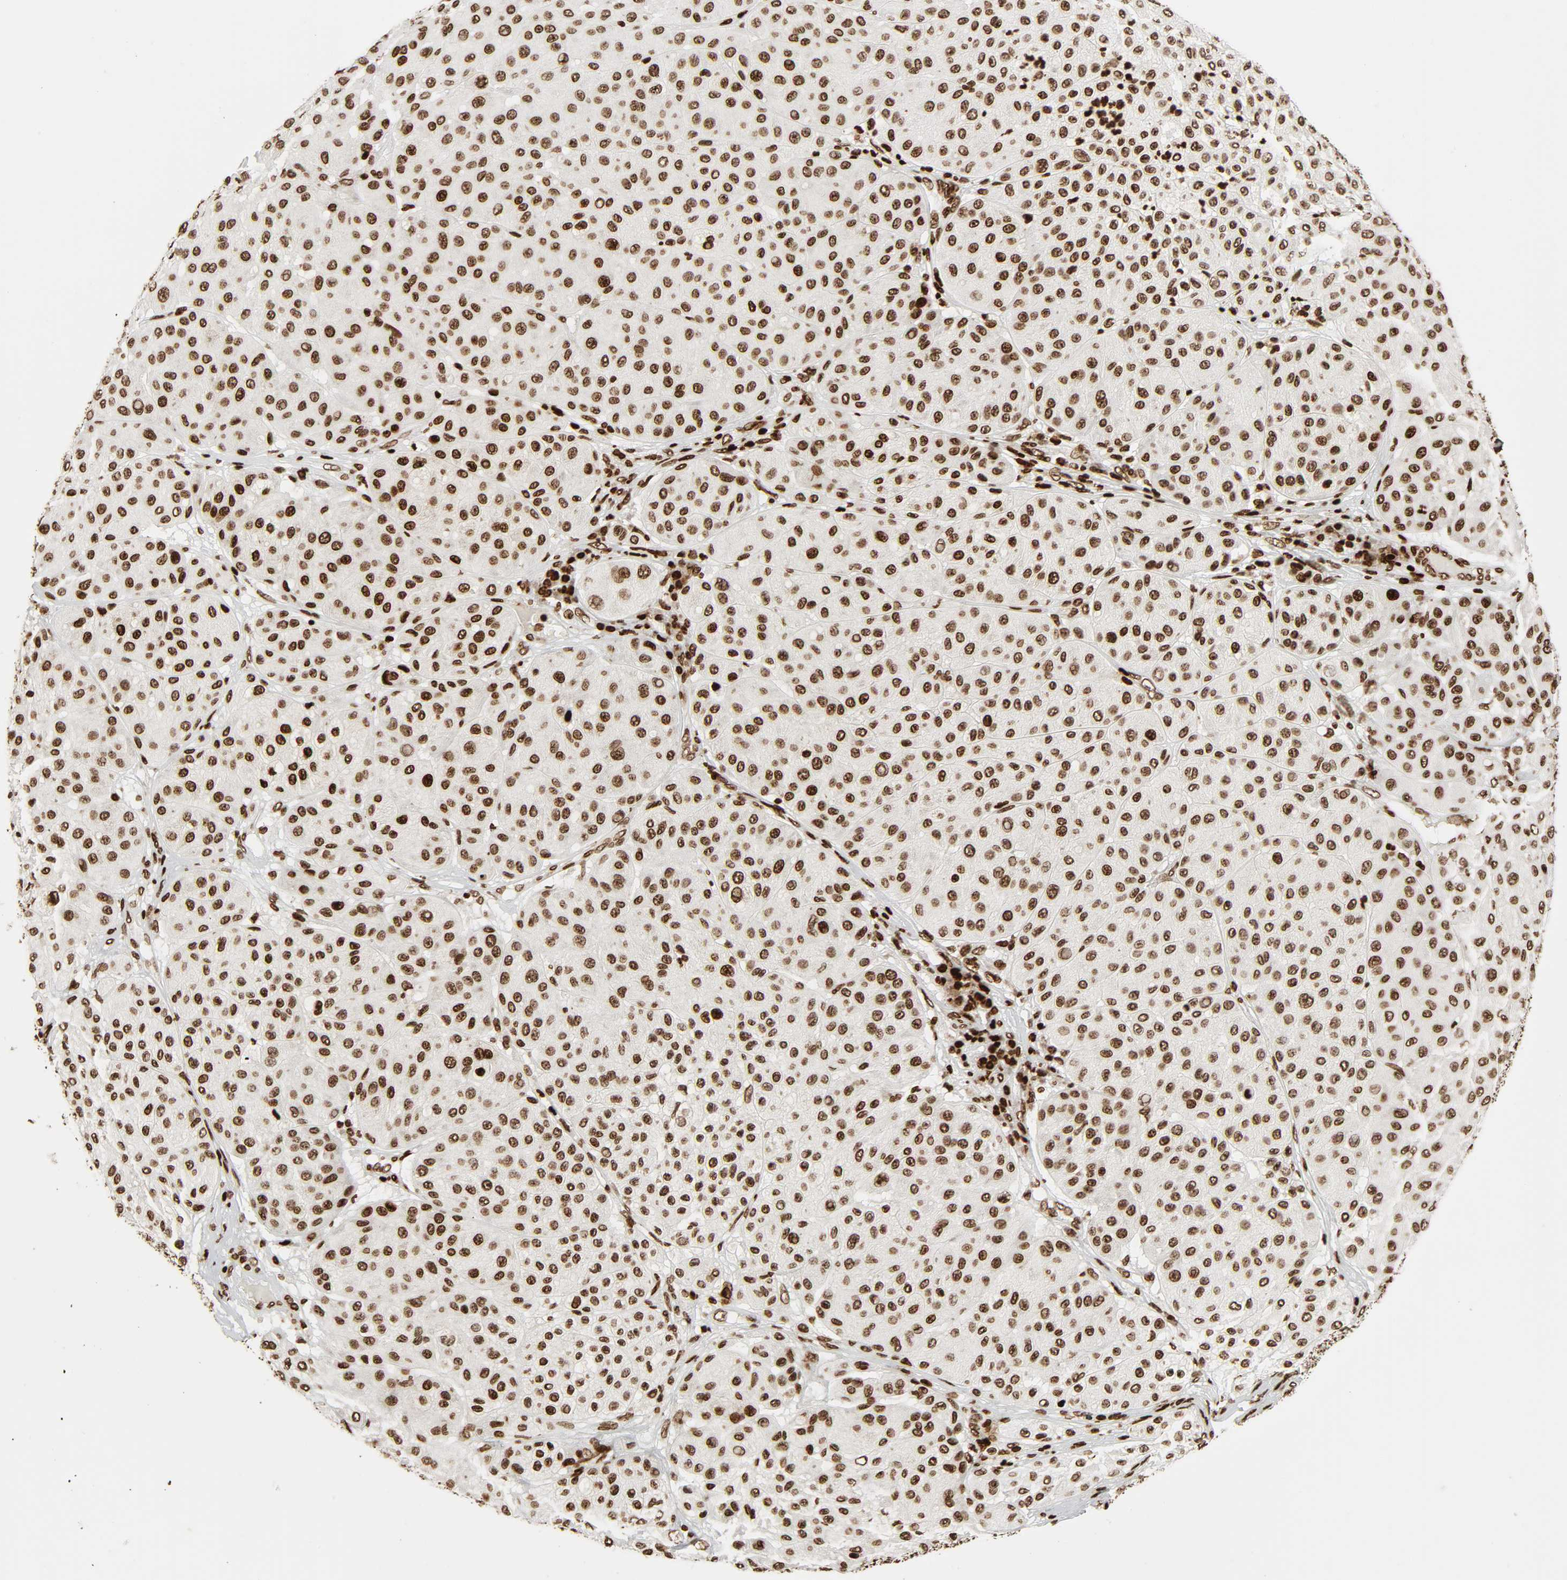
{"staining": {"intensity": "moderate", "quantity": ">75%", "location": "nuclear"}, "tissue": "melanoma", "cell_type": "Tumor cells", "image_type": "cancer", "snomed": [{"axis": "morphology", "description": "Normal tissue, NOS"}, {"axis": "morphology", "description": "Malignant melanoma, Metastatic site"}, {"axis": "topography", "description": "Skin"}], "caption": "This is an image of immunohistochemistry (IHC) staining of malignant melanoma (metastatic site), which shows moderate expression in the nuclear of tumor cells.", "gene": "RXRA", "patient": {"sex": "male", "age": 41}}